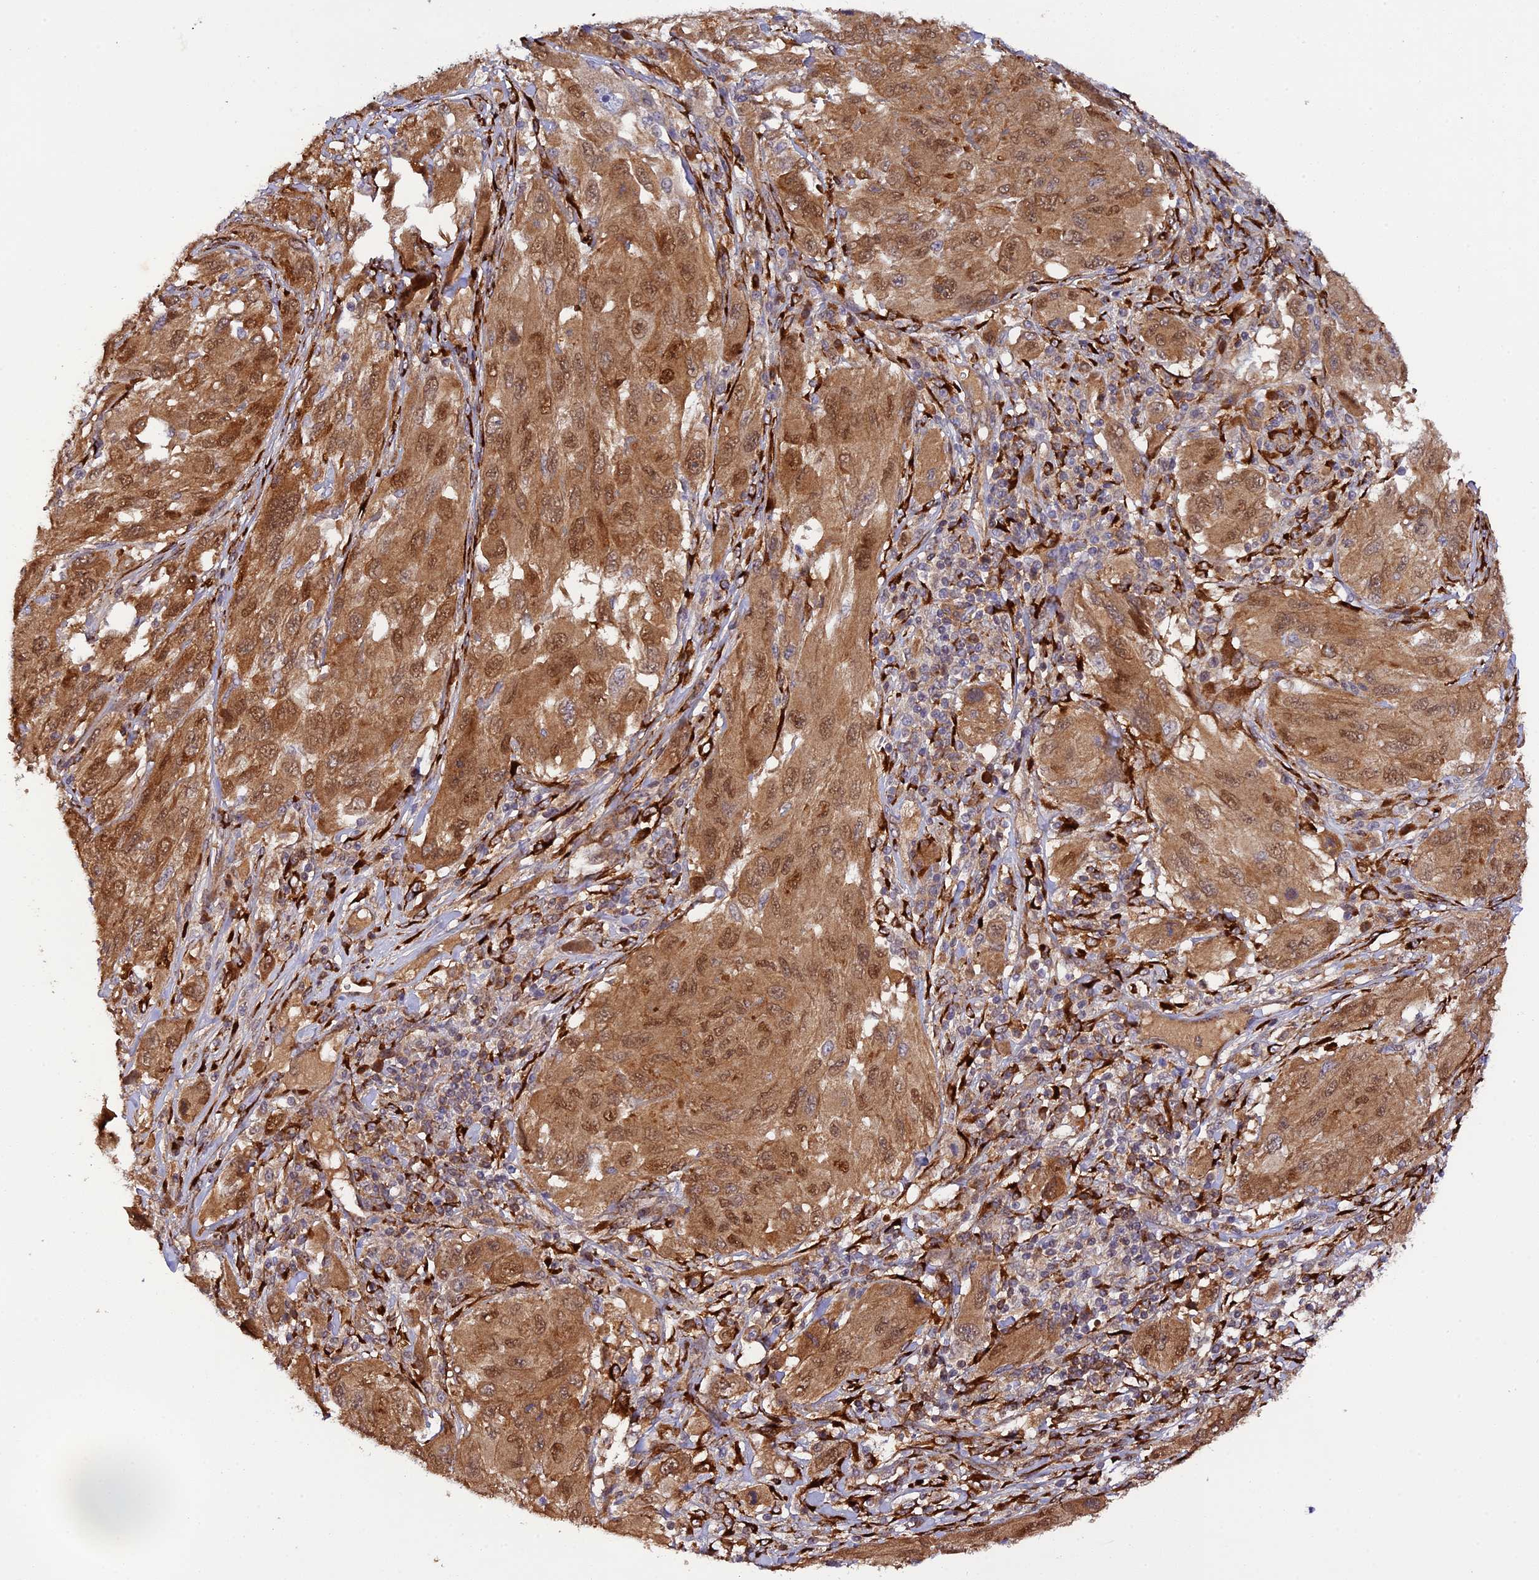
{"staining": {"intensity": "moderate", "quantity": ">75%", "location": "cytoplasmic/membranous,nuclear"}, "tissue": "melanoma", "cell_type": "Tumor cells", "image_type": "cancer", "snomed": [{"axis": "morphology", "description": "Malignant melanoma, NOS"}, {"axis": "topography", "description": "Skin"}], "caption": "IHC photomicrograph of human malignant melanoma stained for a protein (brown), which displays medium levels of moderate cytoplasmic/membranous and nuclear expression in approximately >75% of tumor cells.", "gene": "P3H3", "patient": {"sex": "female", "age": 91}}